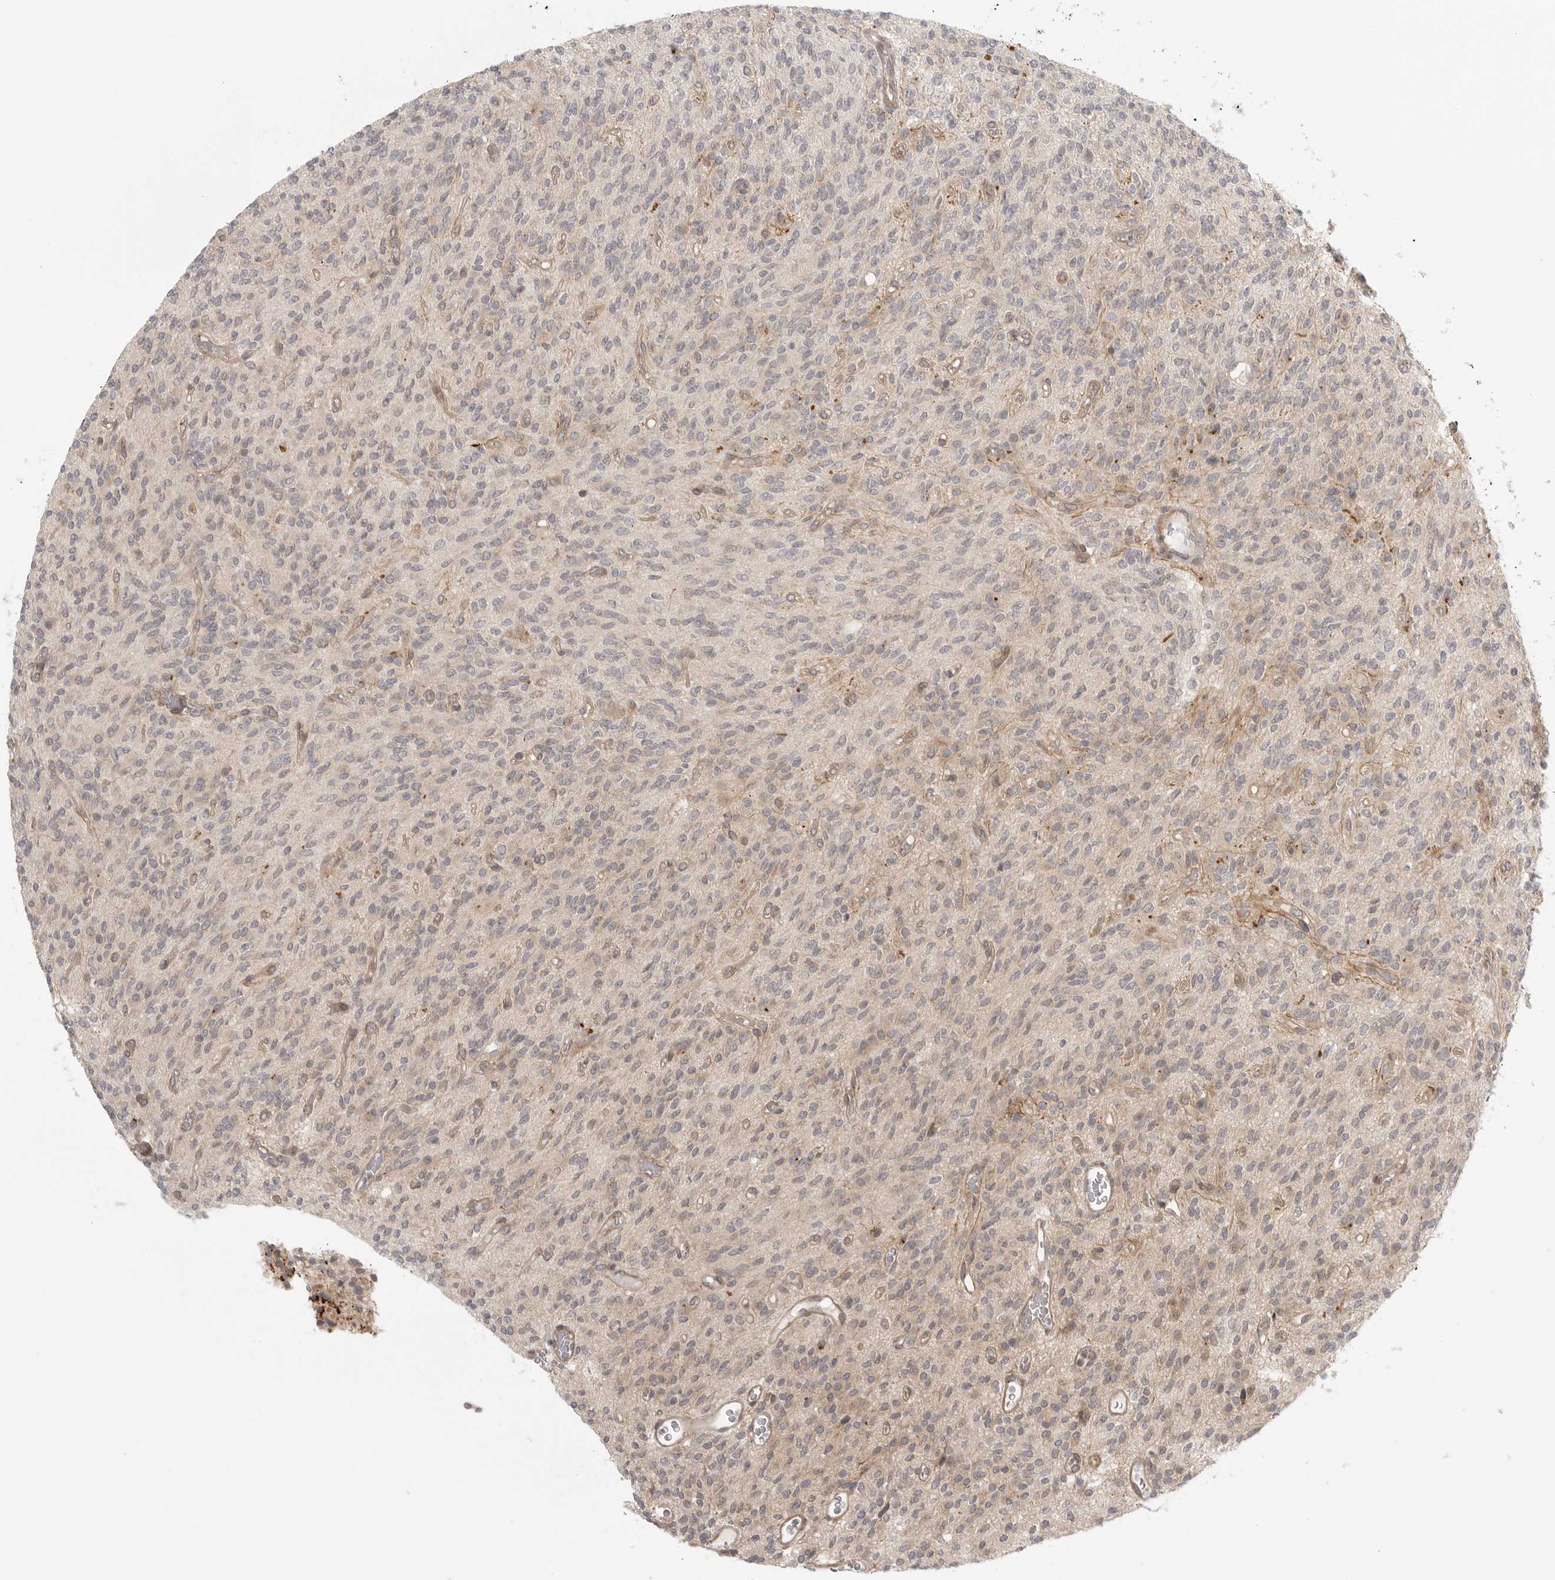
{"staining": {"intensity": "negative", "quantity": "none", "location": "none"}, "tissue": "glioma", "cell_type": "Tumor cells", "image_type": "cancer", "snomed": [{"axis": "morphology", "description": "Glioma, malignant, High grade"}, {"axis": "topography", "description": "Brain"}], "caption": "Micrograph shows no significant protein positivity in tumor cells of glioma.", "gene": "CCPG1", "patient": {"sex": "male", "age": 34}}